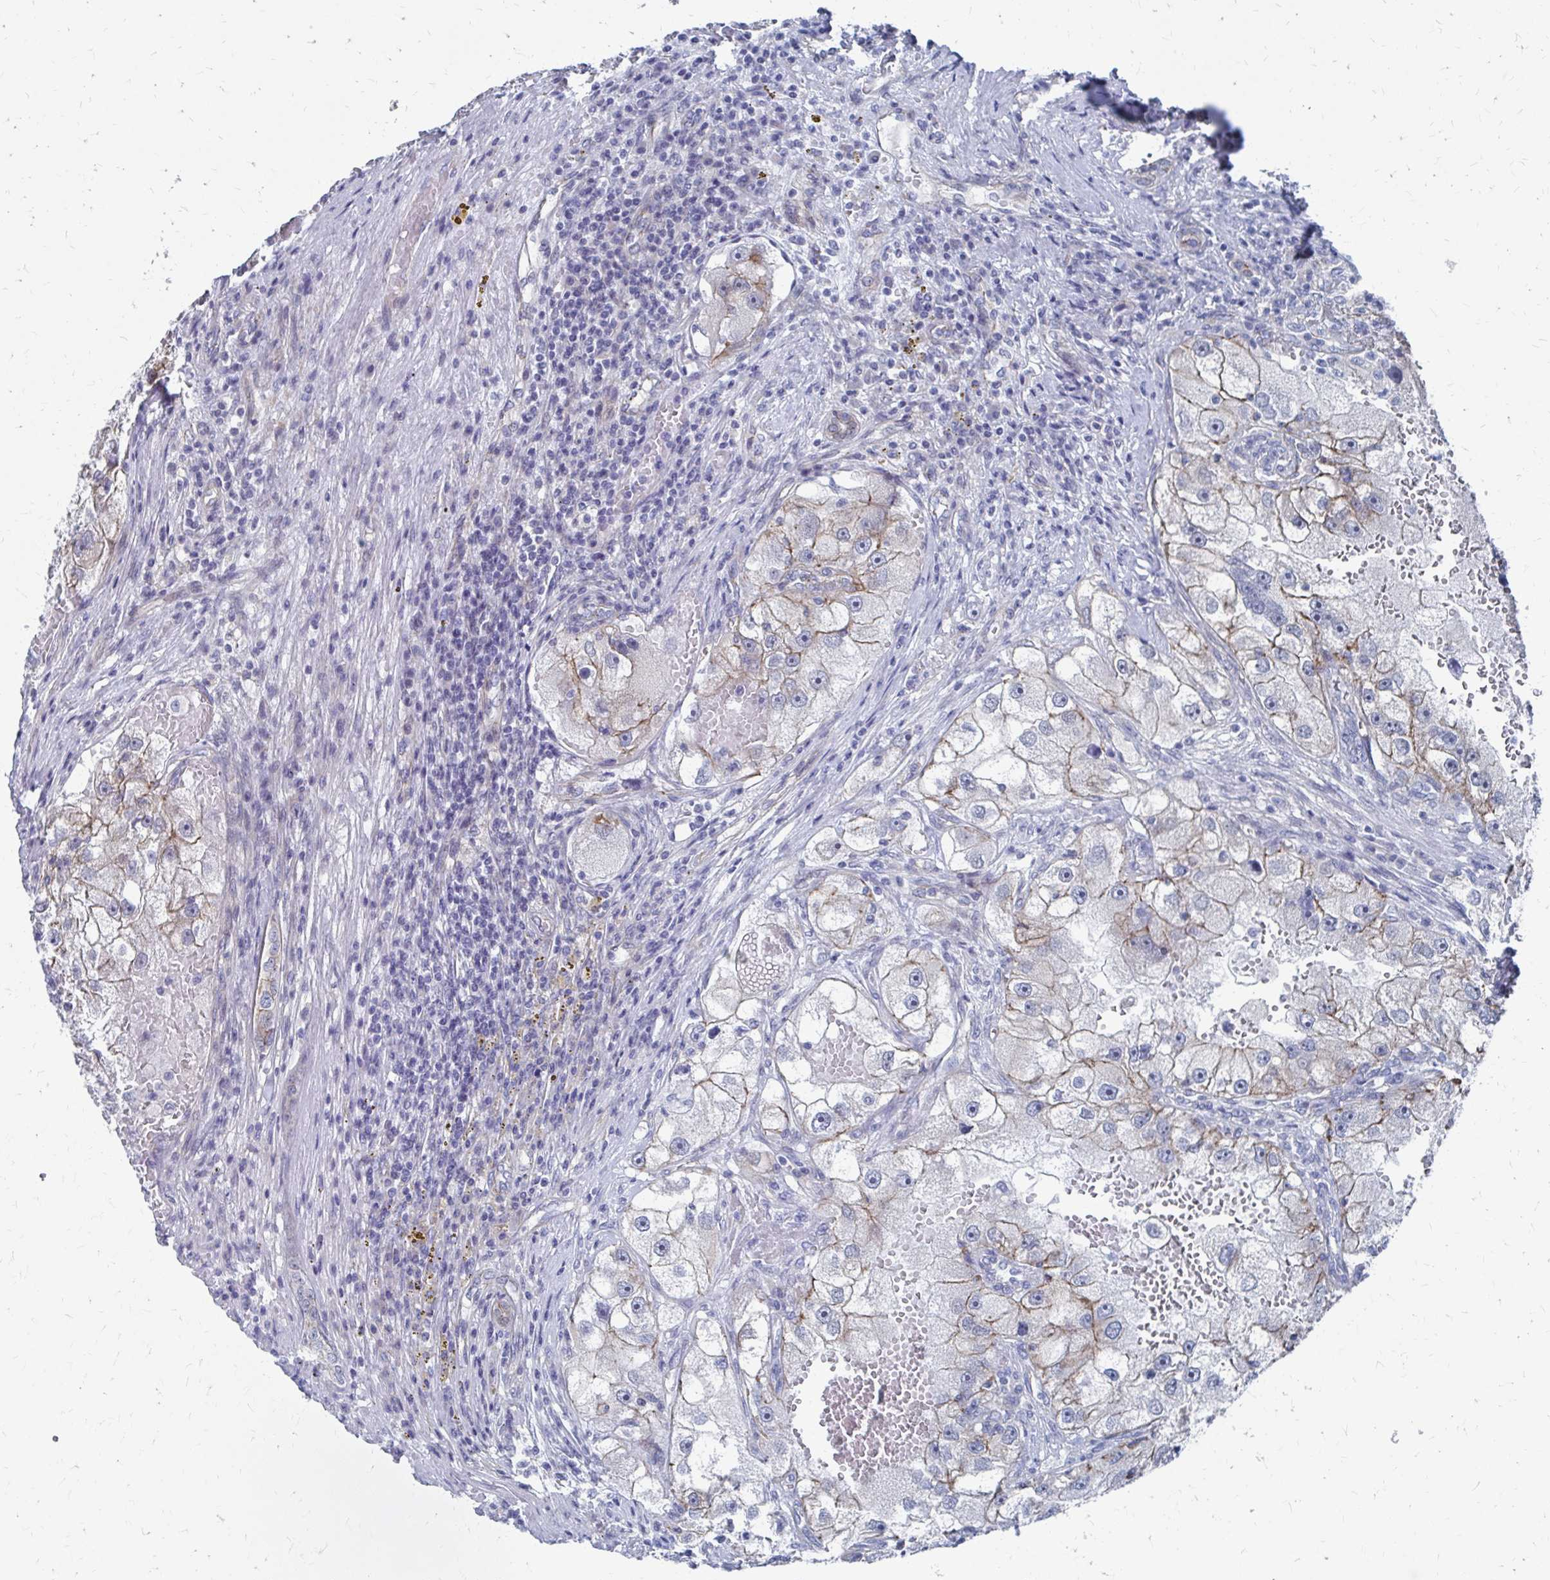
{"staining": {"intensity": "weak", "quantity": "25%-75%", "location": "cytoplasmic/membranous"}, "tissue": "renal cancer", "cell_type": "Tumor cells", "image_type": "cancer", "snomed": [{"axis": "morphology", "description": "Adenocarcinoma, NOS"}, {"axis": "topography", "description": "Kidney"}], "caption": "Renal adenocarcinoma was stained to show a protein in brown. There is low levels of weak cytoplasmic/membranous positivity in about 25%-75% of tumor cells.", "gene": "PLEKHG7", "patient": {"sex": "male", "age": 63}}